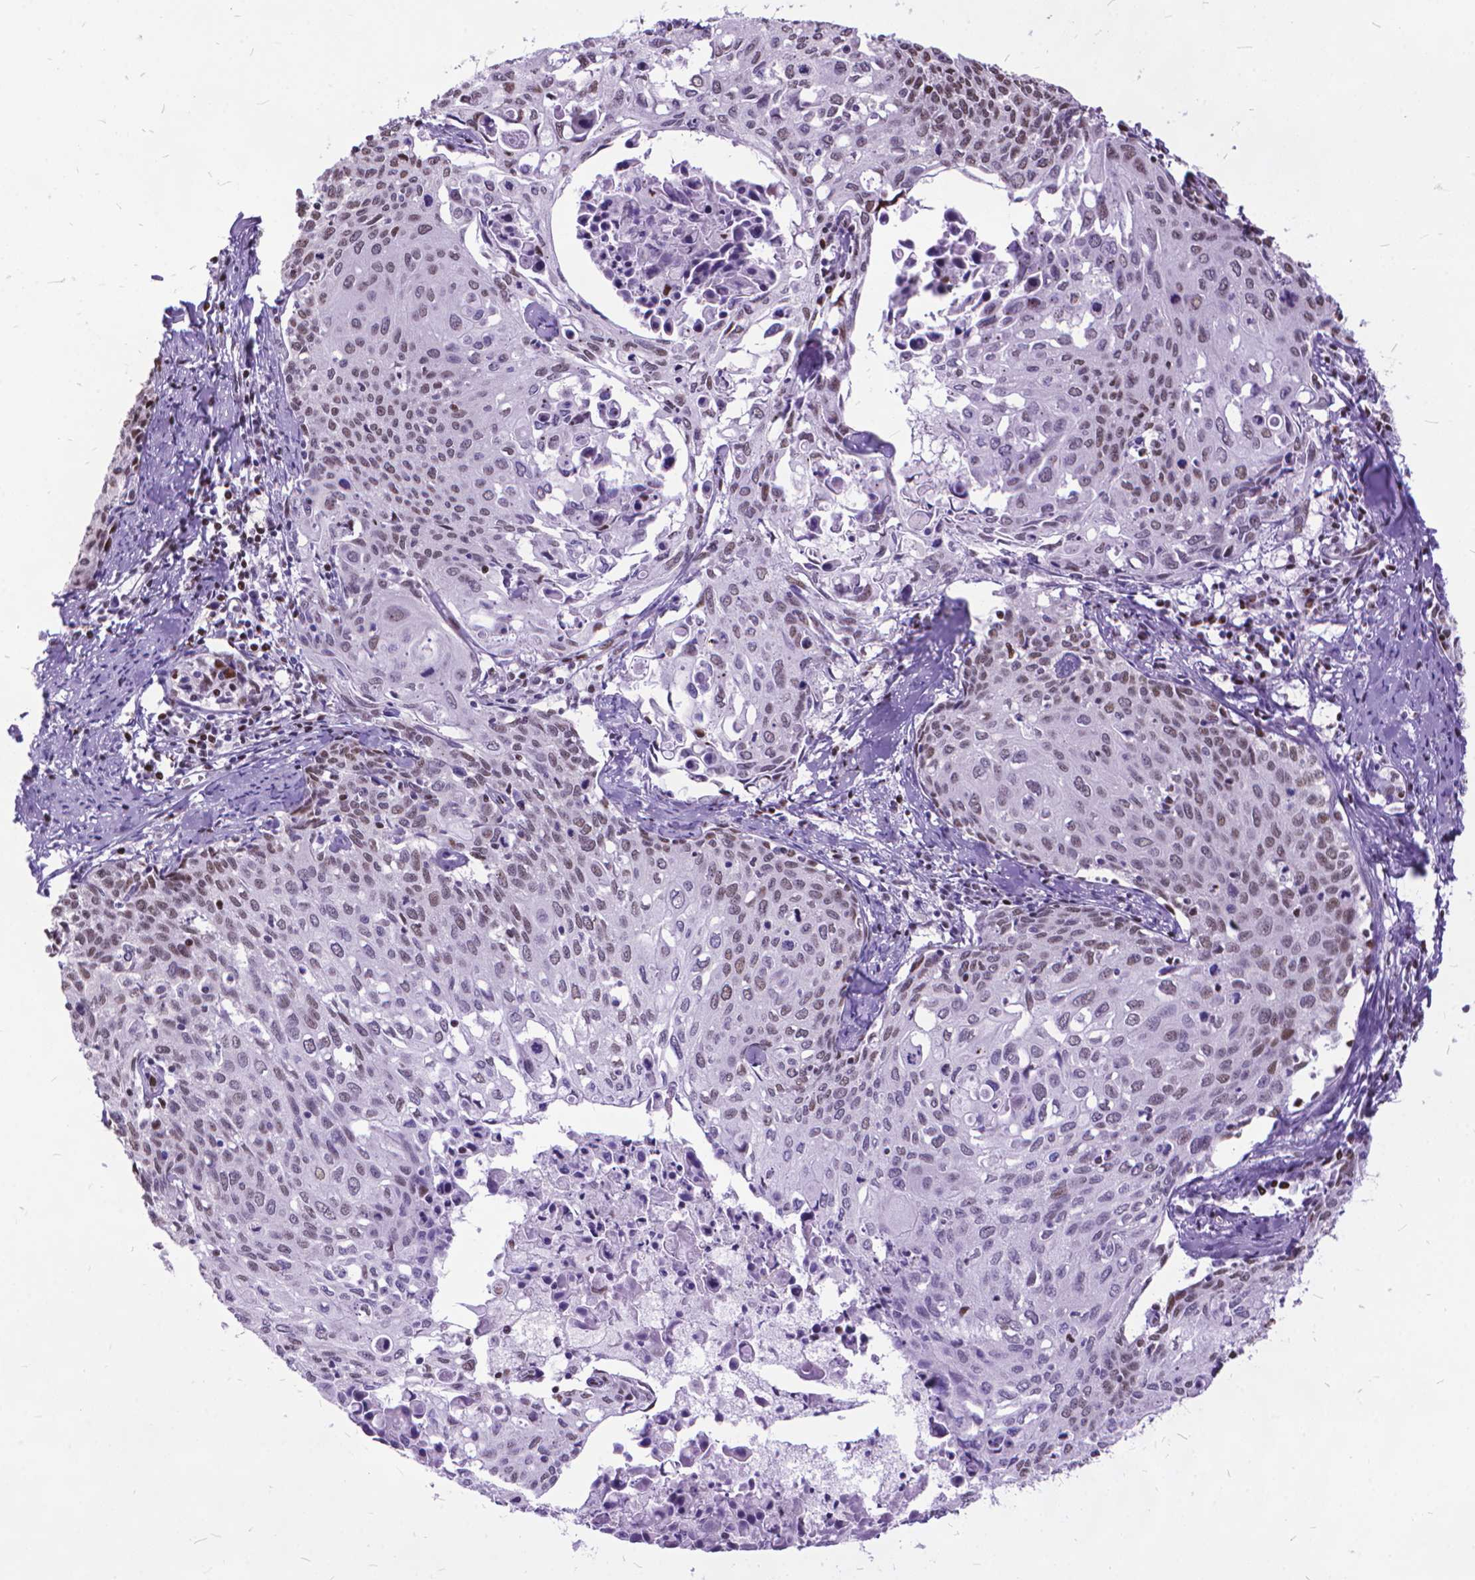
{"staining": {"intensity": "weak", "quantity": "25%-75%", "location": "nuclear"}, "tissue": "cervical cancer", "cell_type": "Tumor cells", "image_type": "cancer", "snomed": [{"axis": "morphology", "description": "Squamous cell carcinoma, NOS"}, {"axis": "topography", "description": "Cervix"}], "caption": "IHC of human cervical squamous cell carcinoma shows low levels of weak nuclear staining in approximately 25%-75% of tumor cells.", "gene": "POLE4", "patient": {"sex": "female", "age": 62}}